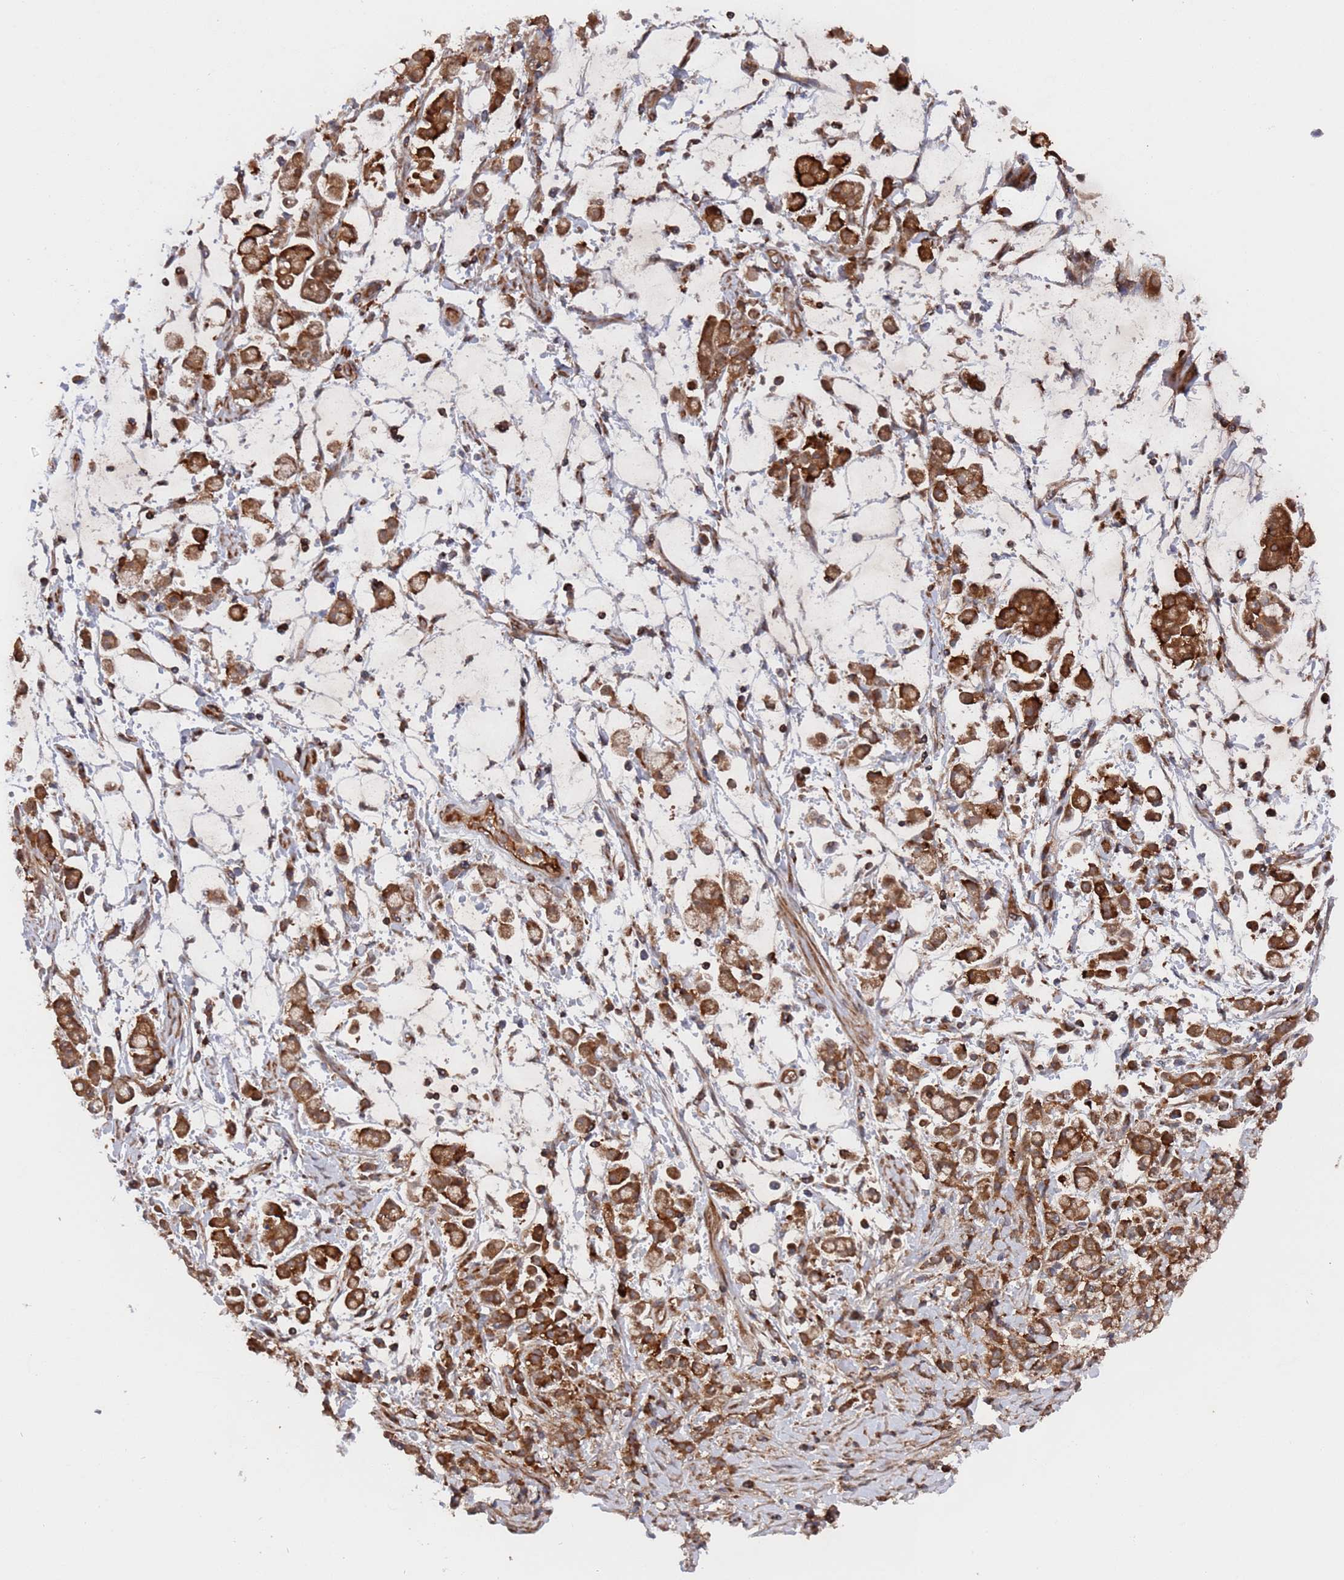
{"staining": {"intensity": "strong", "quantity": ">75%", "location": "cytoplasmic/membranous"}, "tissue": "stomach cancer", "cell_type": "Tumor cells", "image_type": "cancer", "snomed": [{"axis": "morphology", "description": "Adenocarcinoma, NOS"}, {"axis": "topography", "description": "Stomach"}], "caption": "Human stomach cancer (adenocarcinoma) stained for a protein (brown) reveals strong cytoplasmic/membranous positive positivity in about >75% of tumor cells.", "gene": "DDX60", "patient": {"sex": "female", "age": 60}}